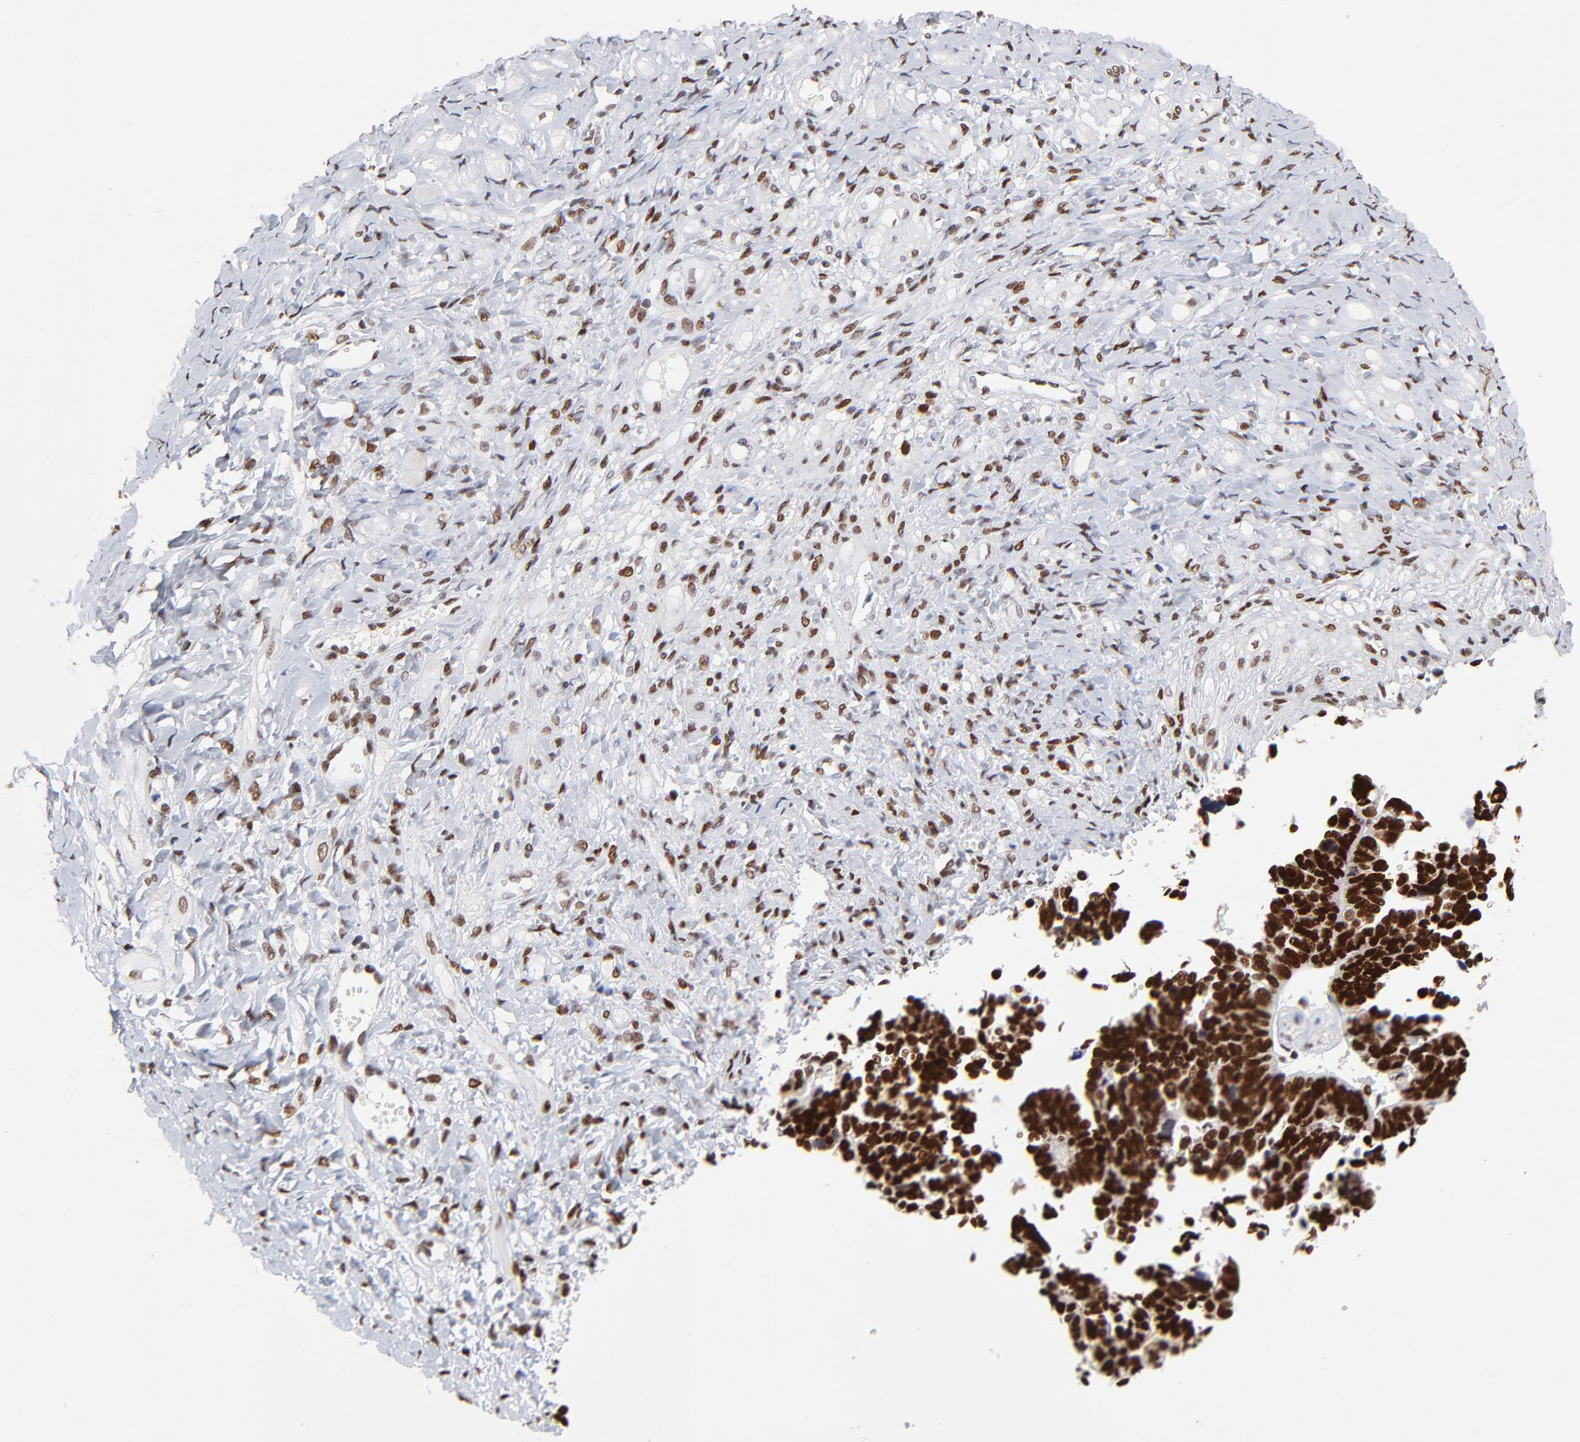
{"staining": {"intensity": "strong", "quantity": ">75%", "location": "nuclear"}, "tissue": "ovarian cancer", "cell_type": "Tumor cells", "image_type": "cancer", "snomed": [{"axis": "morphology", "description": "Cystadenocarcinoma, serous, NOS"}, {"axis": "topography", "description": "Ovary"}], "caption": "Tumor cells exhibit high levels of strong nuclear staining in approximately >75% of cells in ovarian cancer (serous cystadenocarcinoma).", "gene": "ZMYM3", "patient": {"sex": "female", "age": 77}}